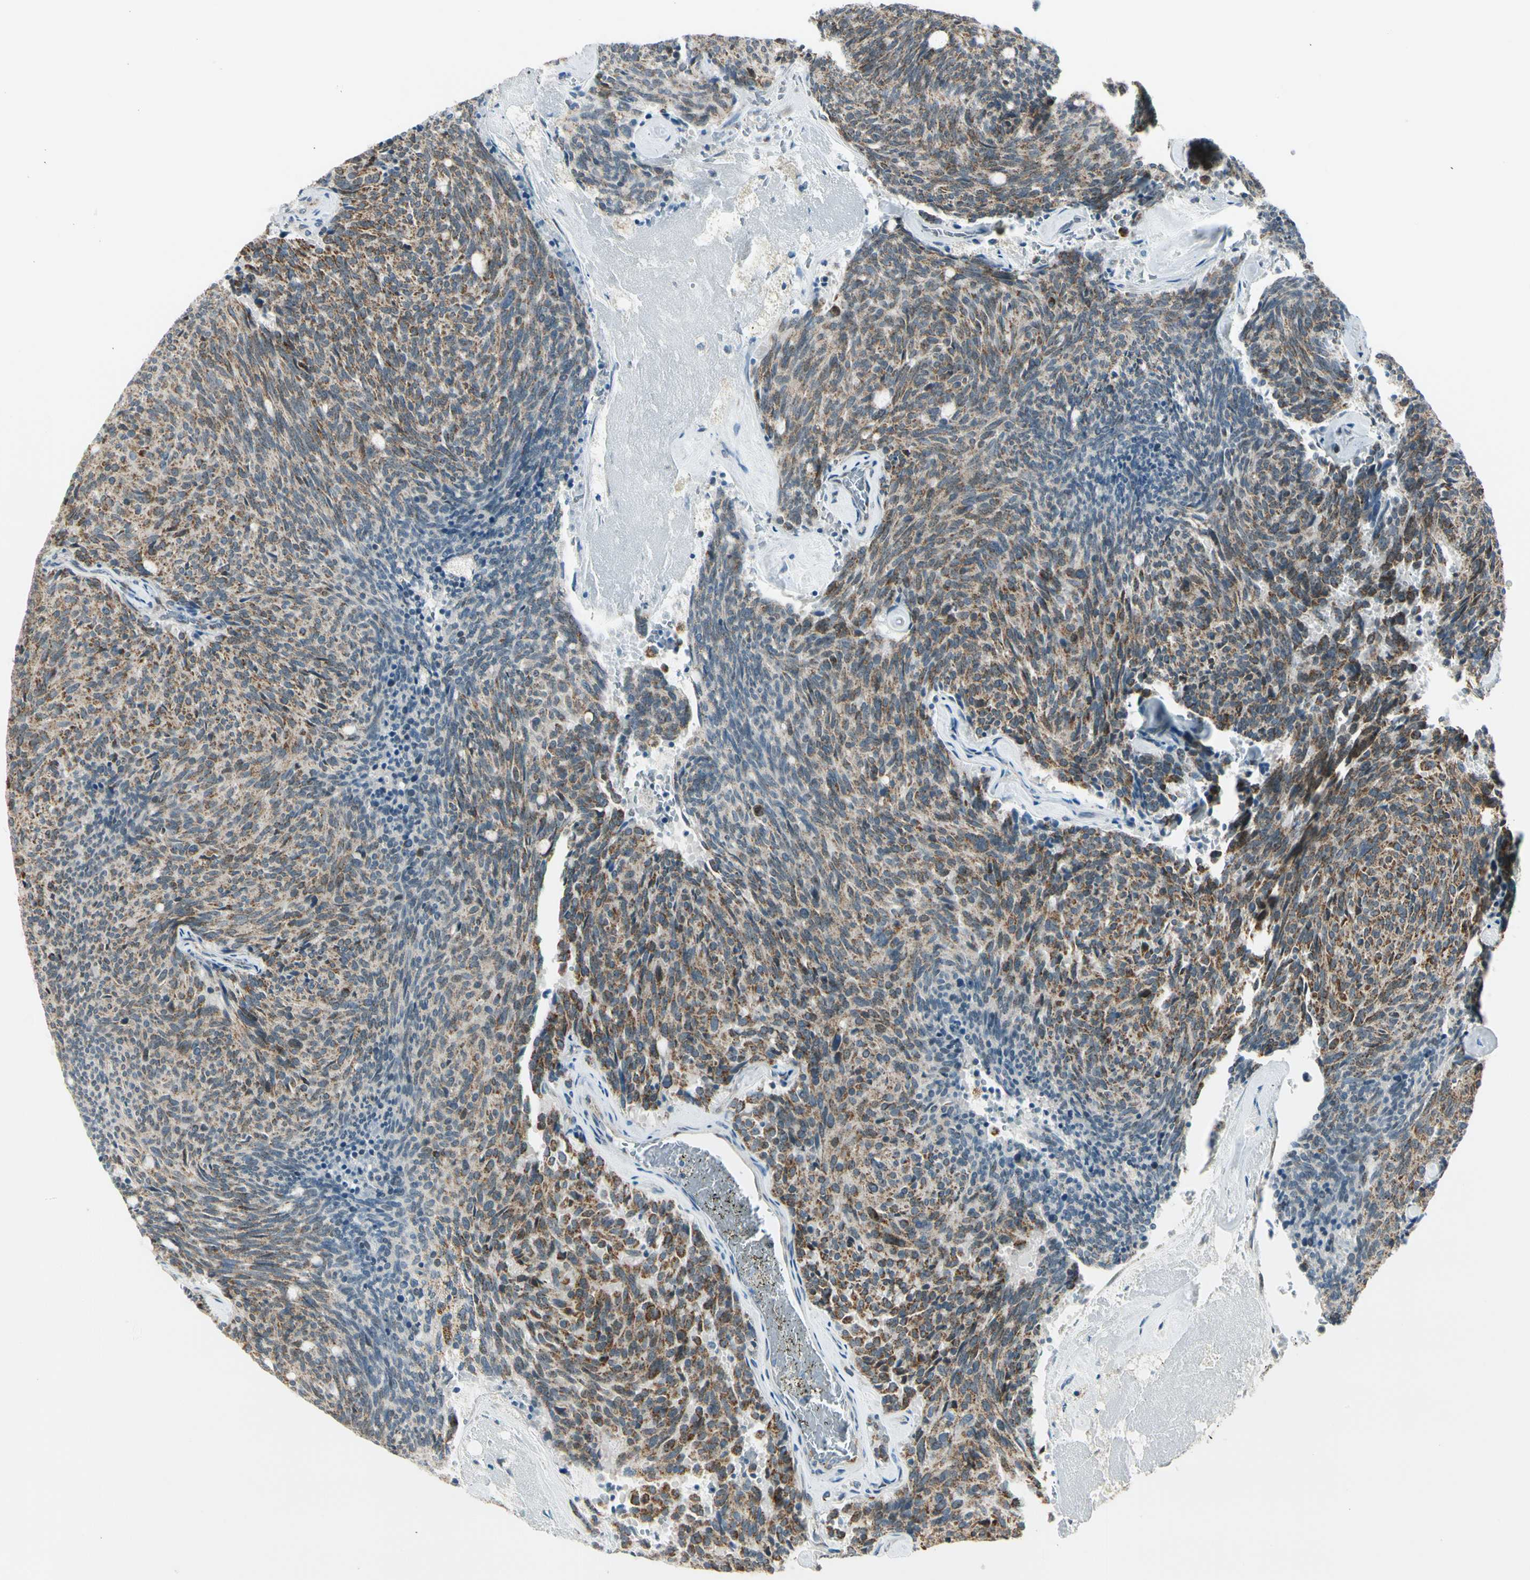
{"staining": {"intensity": "moderate", "quantity": "25%-75%", "location": "cytoplasmic/membranous"}, "tissue": "carcinoid", "cell_type": "Tumor cells", "image_type": "cancer", "snomed": [{"axis": "morphology", "description": "Carcinoid, malignant, NOS"}, {"axis": "topography", "description": "Pancreas"}], "caption": "High-power microscopy captured an IHC image of malignant carcinoid, revealing moderate cytoplasmic/membranous expression in approximately 25%-75% of tumor cells.", "gene": "KHDC4", "patient": {"sex": "female", "age": 54}}